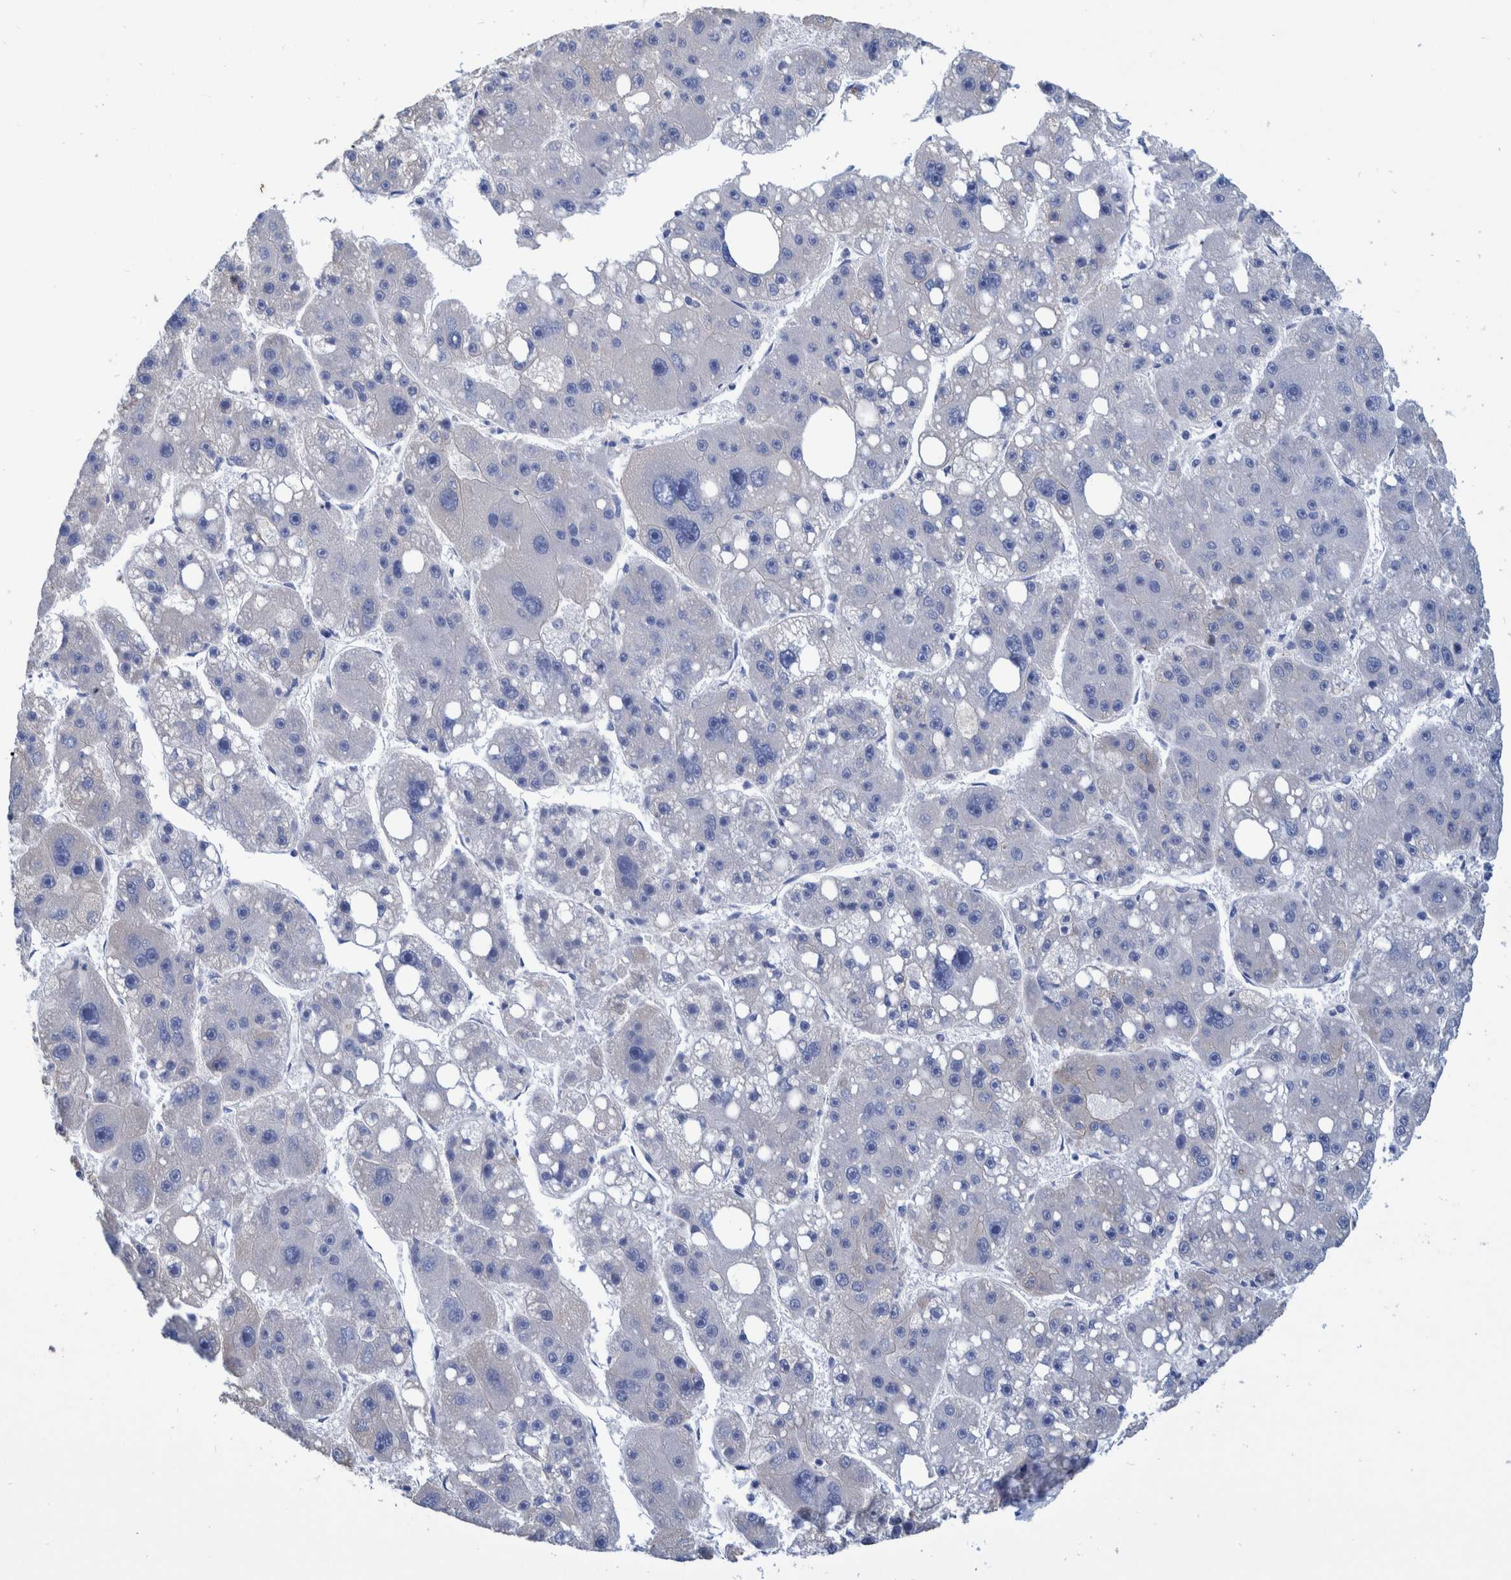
{"staining": {"intensity": "negative", "quantity": "none", "location": "none"}, "tissue": "liver cancer", "cell_type": "Tumor cells", "image_type": "cancer", "snomed": [{"axis": "morphology", "description": "Carcinoma, Hepatocellular, NOS"}, {"axis": "topography", "description": "Liver"}], "caption": "High magnification brightfield microscopy of liver cancer stained with DAB (brown) and counterstained with hematoxylin (blue): tumor cells show no significant expression. (DAB (3,3'-diaminobenzidine) immunohistochemistry (IHC) visualized using brightfield microscopy, high magnification).", "gene": "MKS1", "patient": {"sex": "female", "age": 61}}